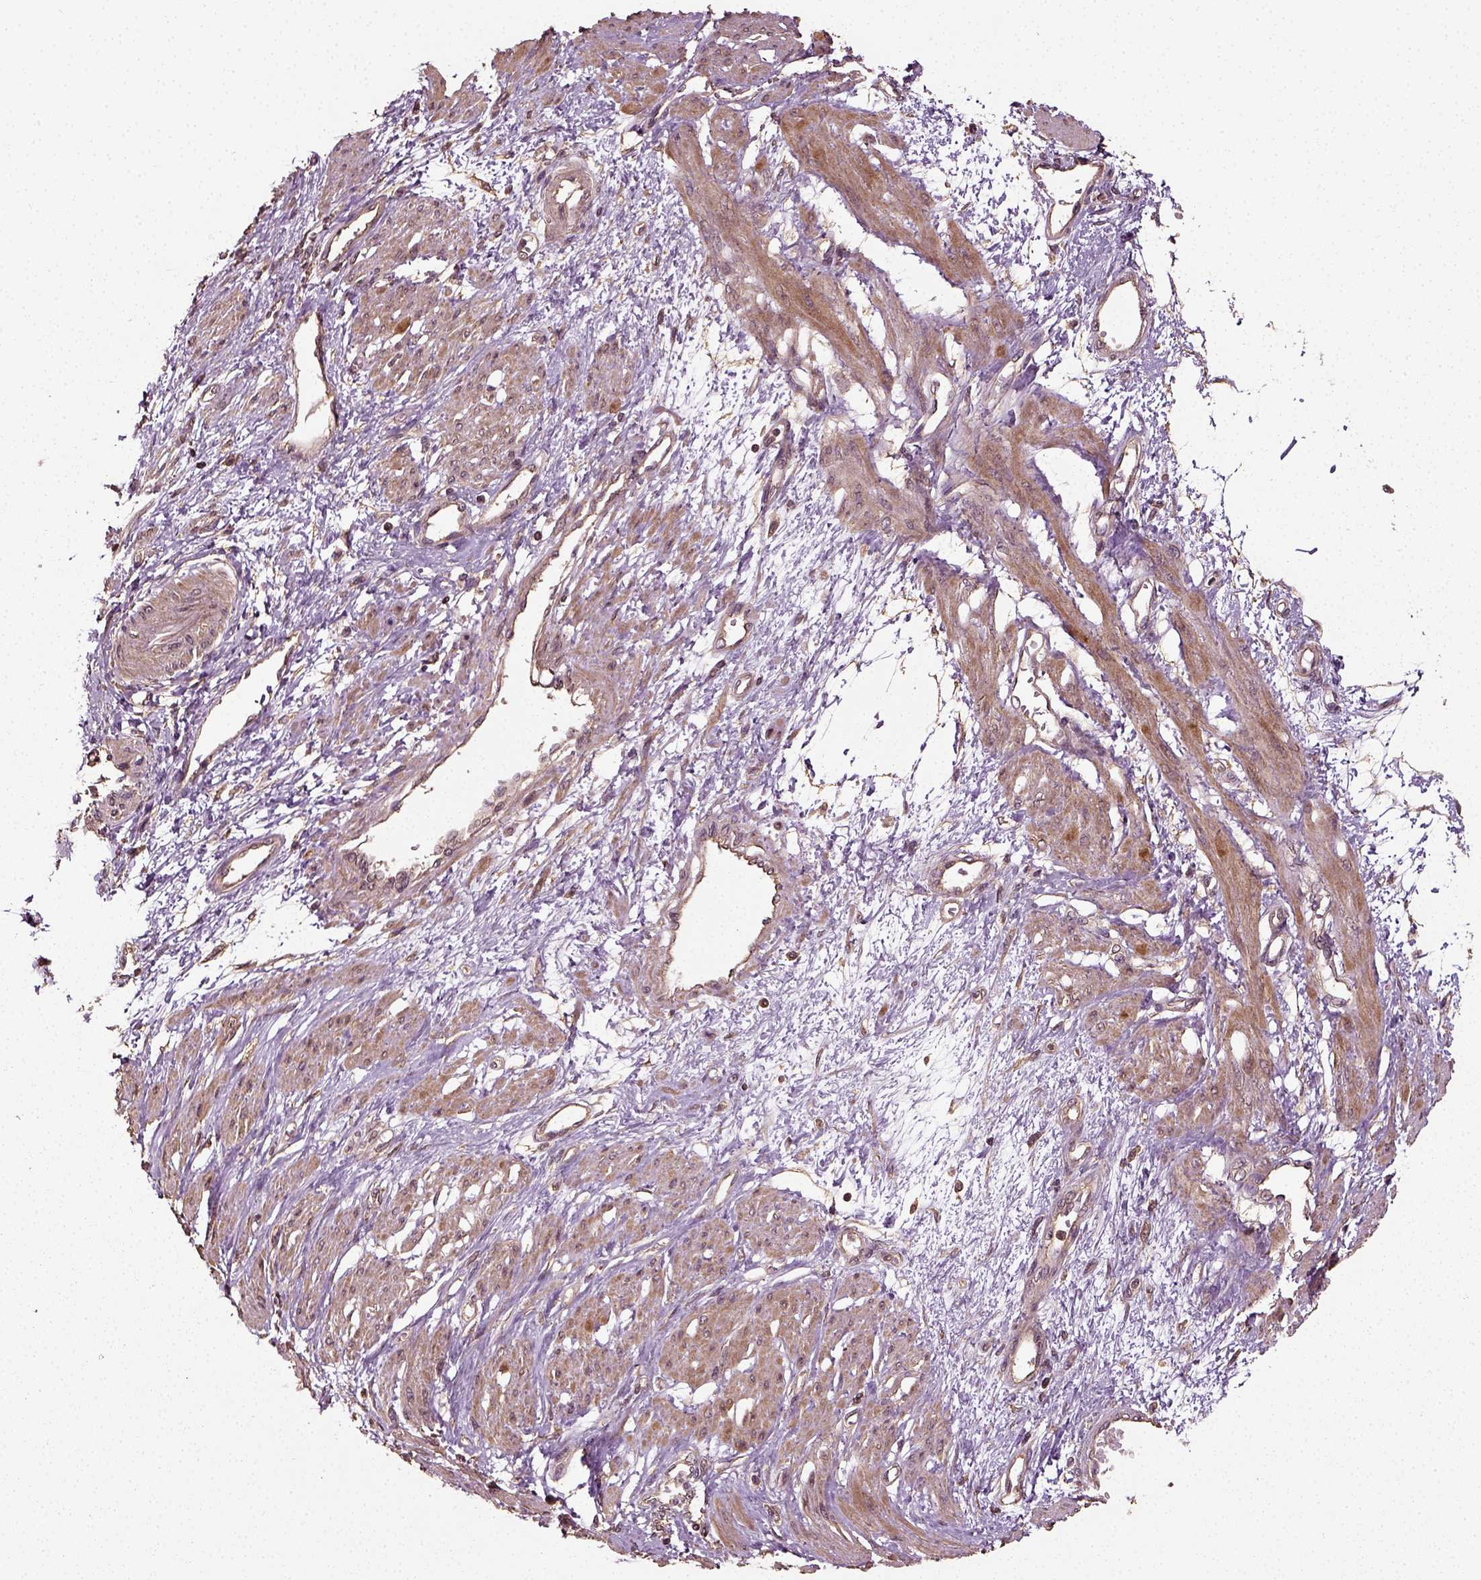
{"staining": {"intensity": "moderate", "quantity": "25%-75%", "location": "cytoplasmic/membranous"}, "tissue": "smooth muscle", "cell_type": "Smooth muscle cells", "image_type": "normal", "snomed": [{"axis": "morphology", "description": "Normal tissue, NOS"}, {"axis": "topography", "description": "Smooth muscle"}, {"axis": "topography", "description": "Uterus"}], "caption": "Immunohistochemistry of normal human smooth muscle reveals medium levels of moderate cytoplasmic/membranous positivity in approximately 25%-75% of smooth muscle cells.", "gene": "ERV3", "patient": {"sex": "female", "age": 39}}